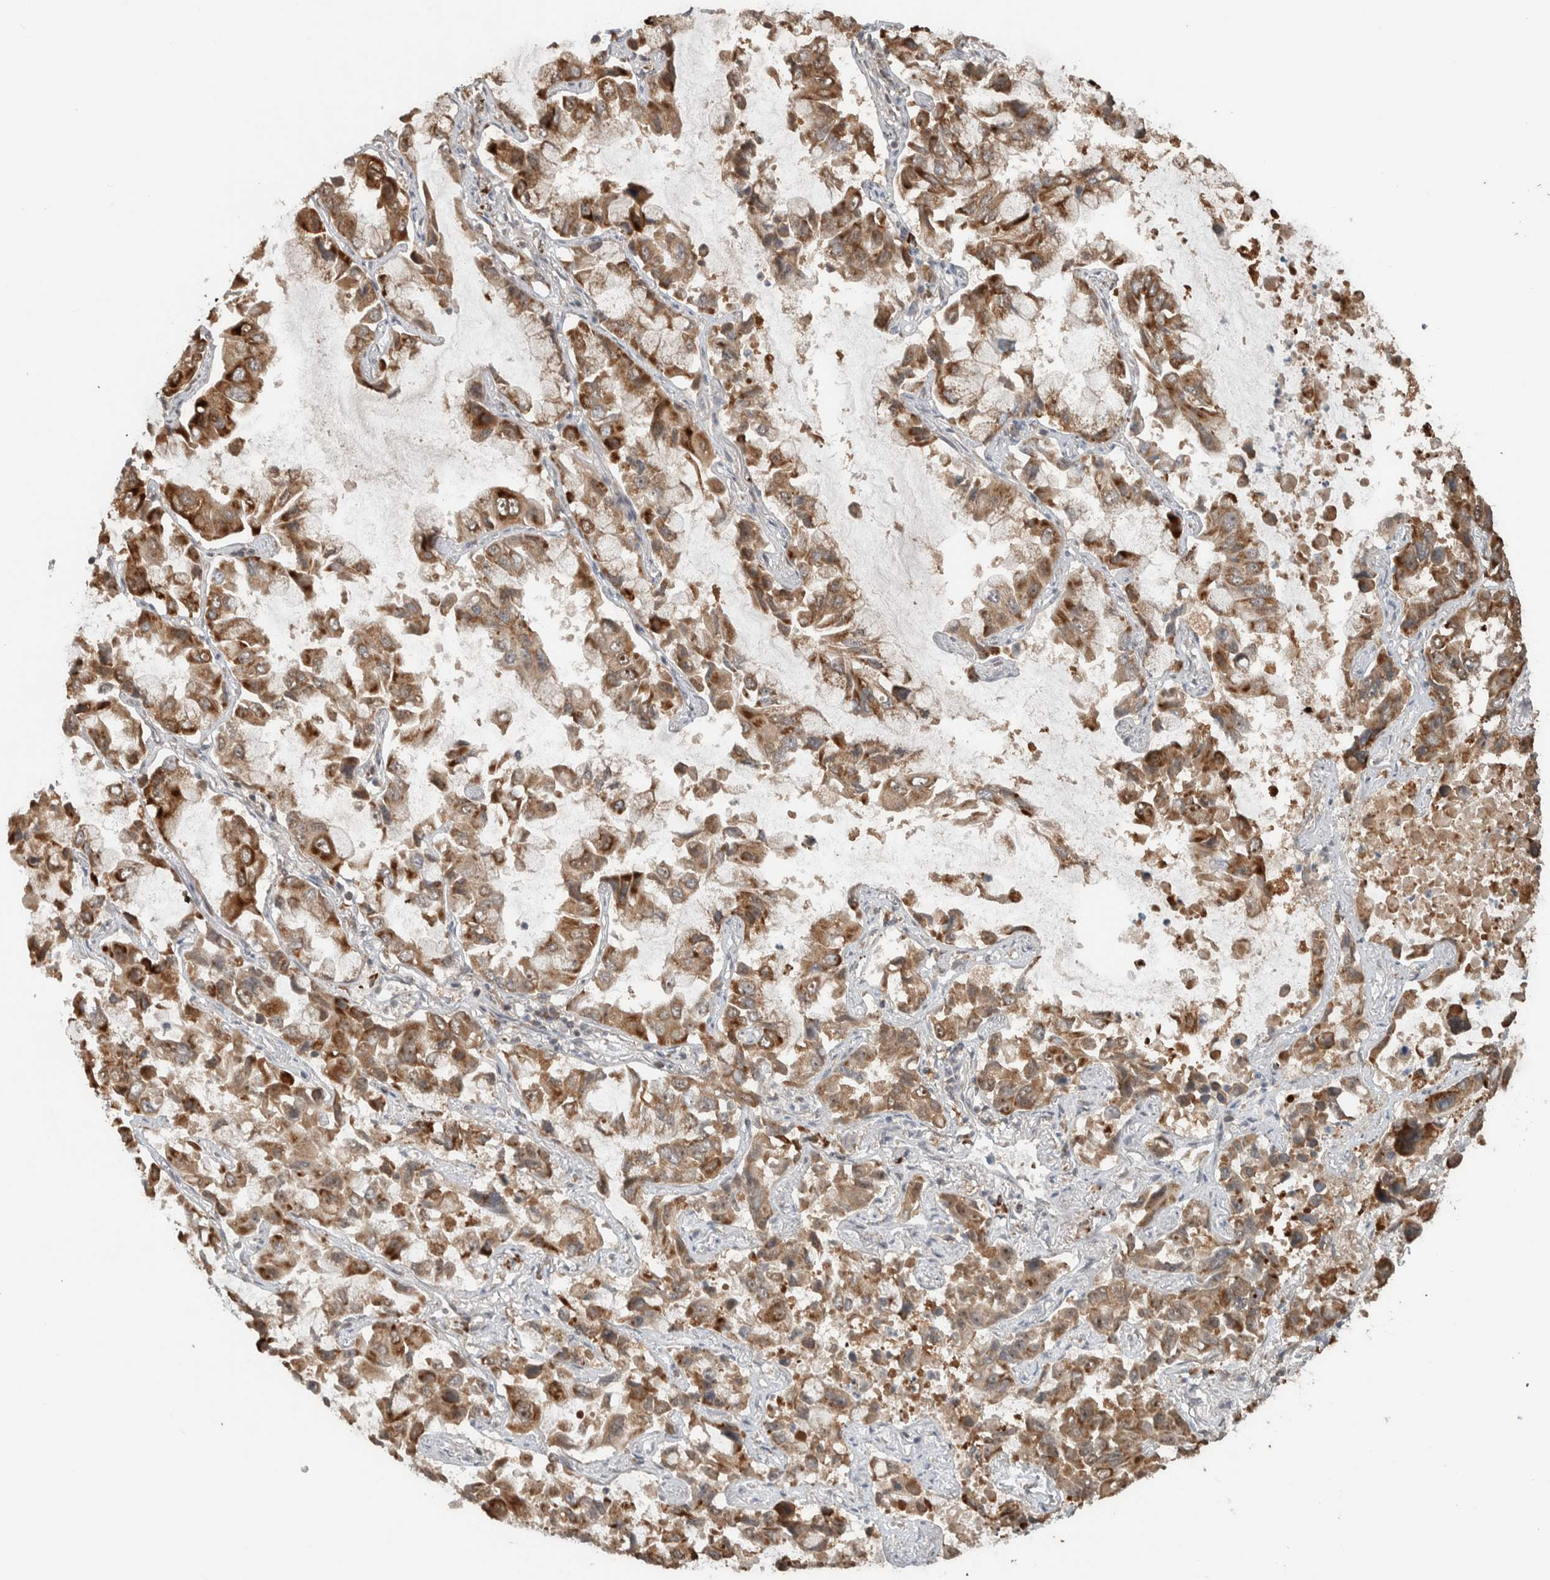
{"staining": {"intensity": "moderate", "quantity": ">75%", "location": "cytoplasmic/membranous"}, "tissue": "lung cancer", "cell_type": "Tumor cells", "image_type": "cancer", "snomed": [{"axis": "morphology", "description": "Adenocarcinoma, NOS"}, {"axis": "topography", "description": "Lung"}], "caption": "Protein positivity by immunohistochemistry (IHC) exhibits moderate cytoplasmic/membranous positivity in about >75% of tumor cells in lung adenocarcinoma. Ihc stains the protein of interest in brown and the nuclei are stained blue.", "gene": "CNTROB", "patient": {"sex": "male", "age": 64}}